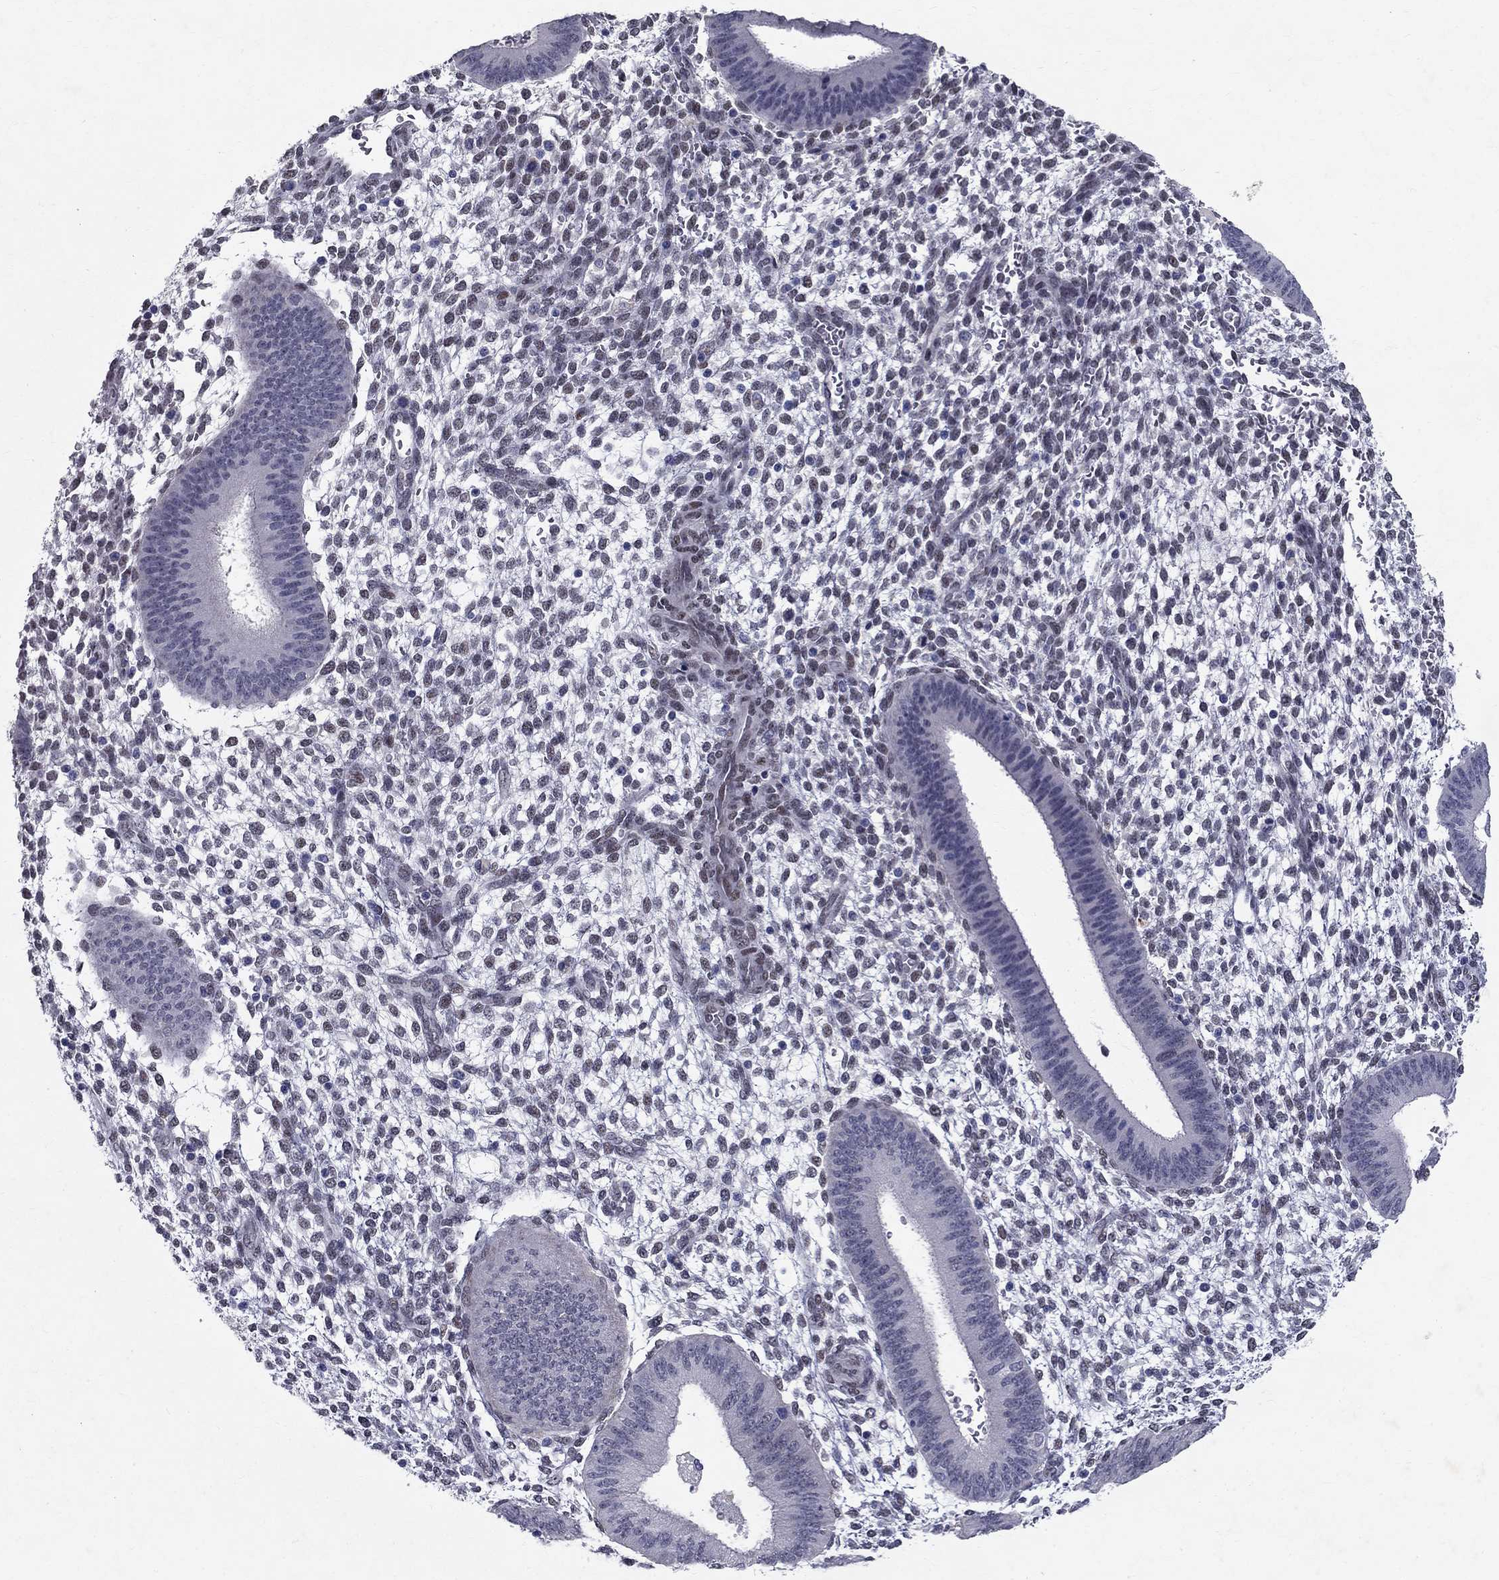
{"staining": {"intensity": "negative", "quantity": "none", "location": "none"}, "tissue": "endometrium", "cell_type": "Cells in endometrial stroma", "image_type": "normal", "snomed": [{"axis": "morphology", "description": "Normal tissue, NOS"}, {"axis": "topography", "description": "Endometrium"}], "caption": "IHC image of unremarkable endometrium stained for a protein (brown), which shows no positivity in cells in endometrial stroma.", "gene": "RBFOX1", "patient": {"sex": "female", "age": 39}}